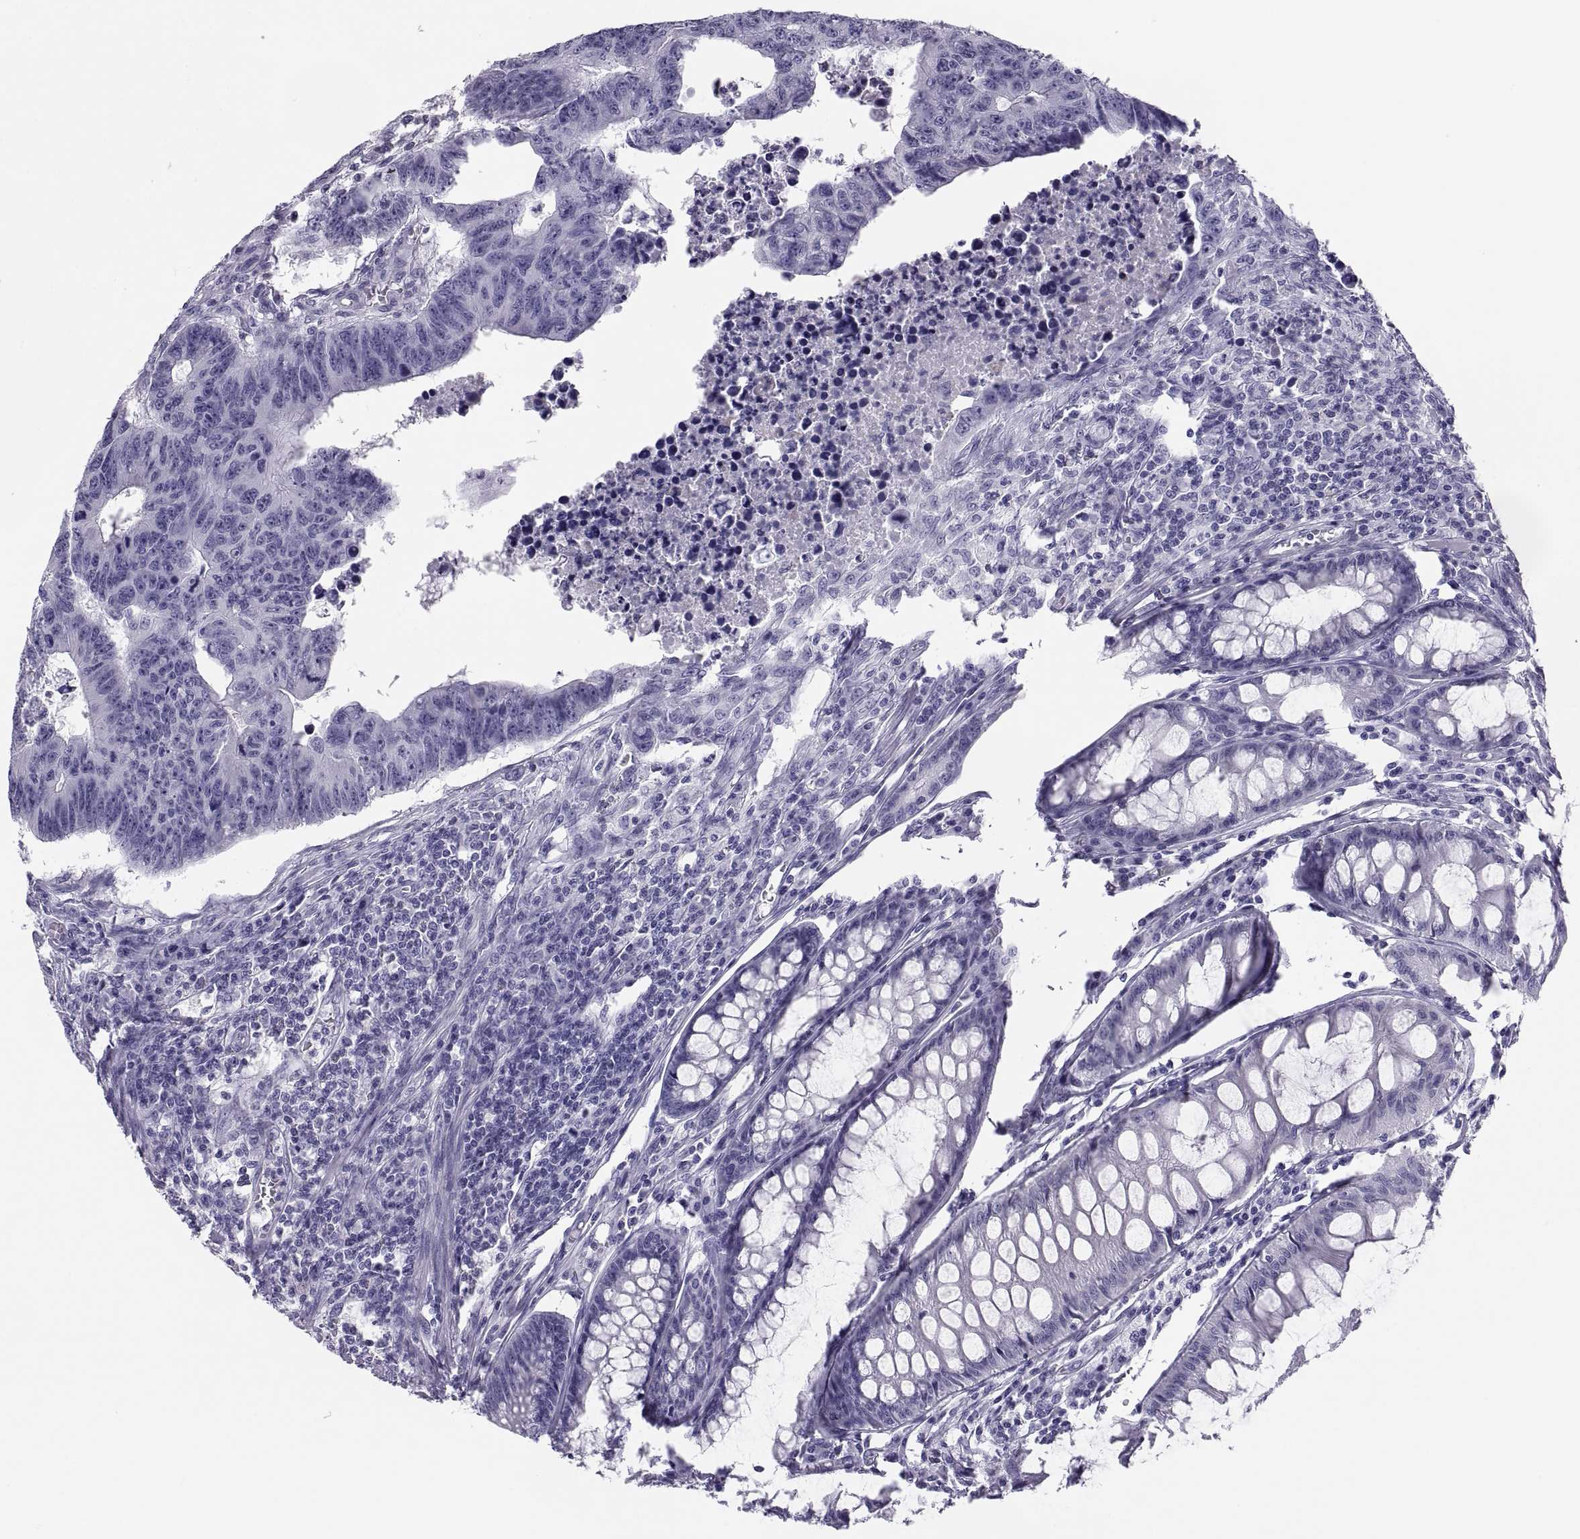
{"staining": {"intensity": "negative", "quantity": "none", "location": "none"}, "tissue": "colorectal cancer", "cell_type": "Tumor cells", "image_type": "cancer", "snomed": [{"axis": "morphology", "description": "Adenocarcinoma, NOS"}, {"axis": "topography", "description": "Rectum"}], "caption": "Tumor cells are negative for protein expression in human colorectal cancer (adenocarcinoma). (DAB (3,3'-diaminobenzidine) immunohistochemistry (IHC), high magnification).", "gene": "PAX2", "patient": {"sex": "female", "age": 85}}